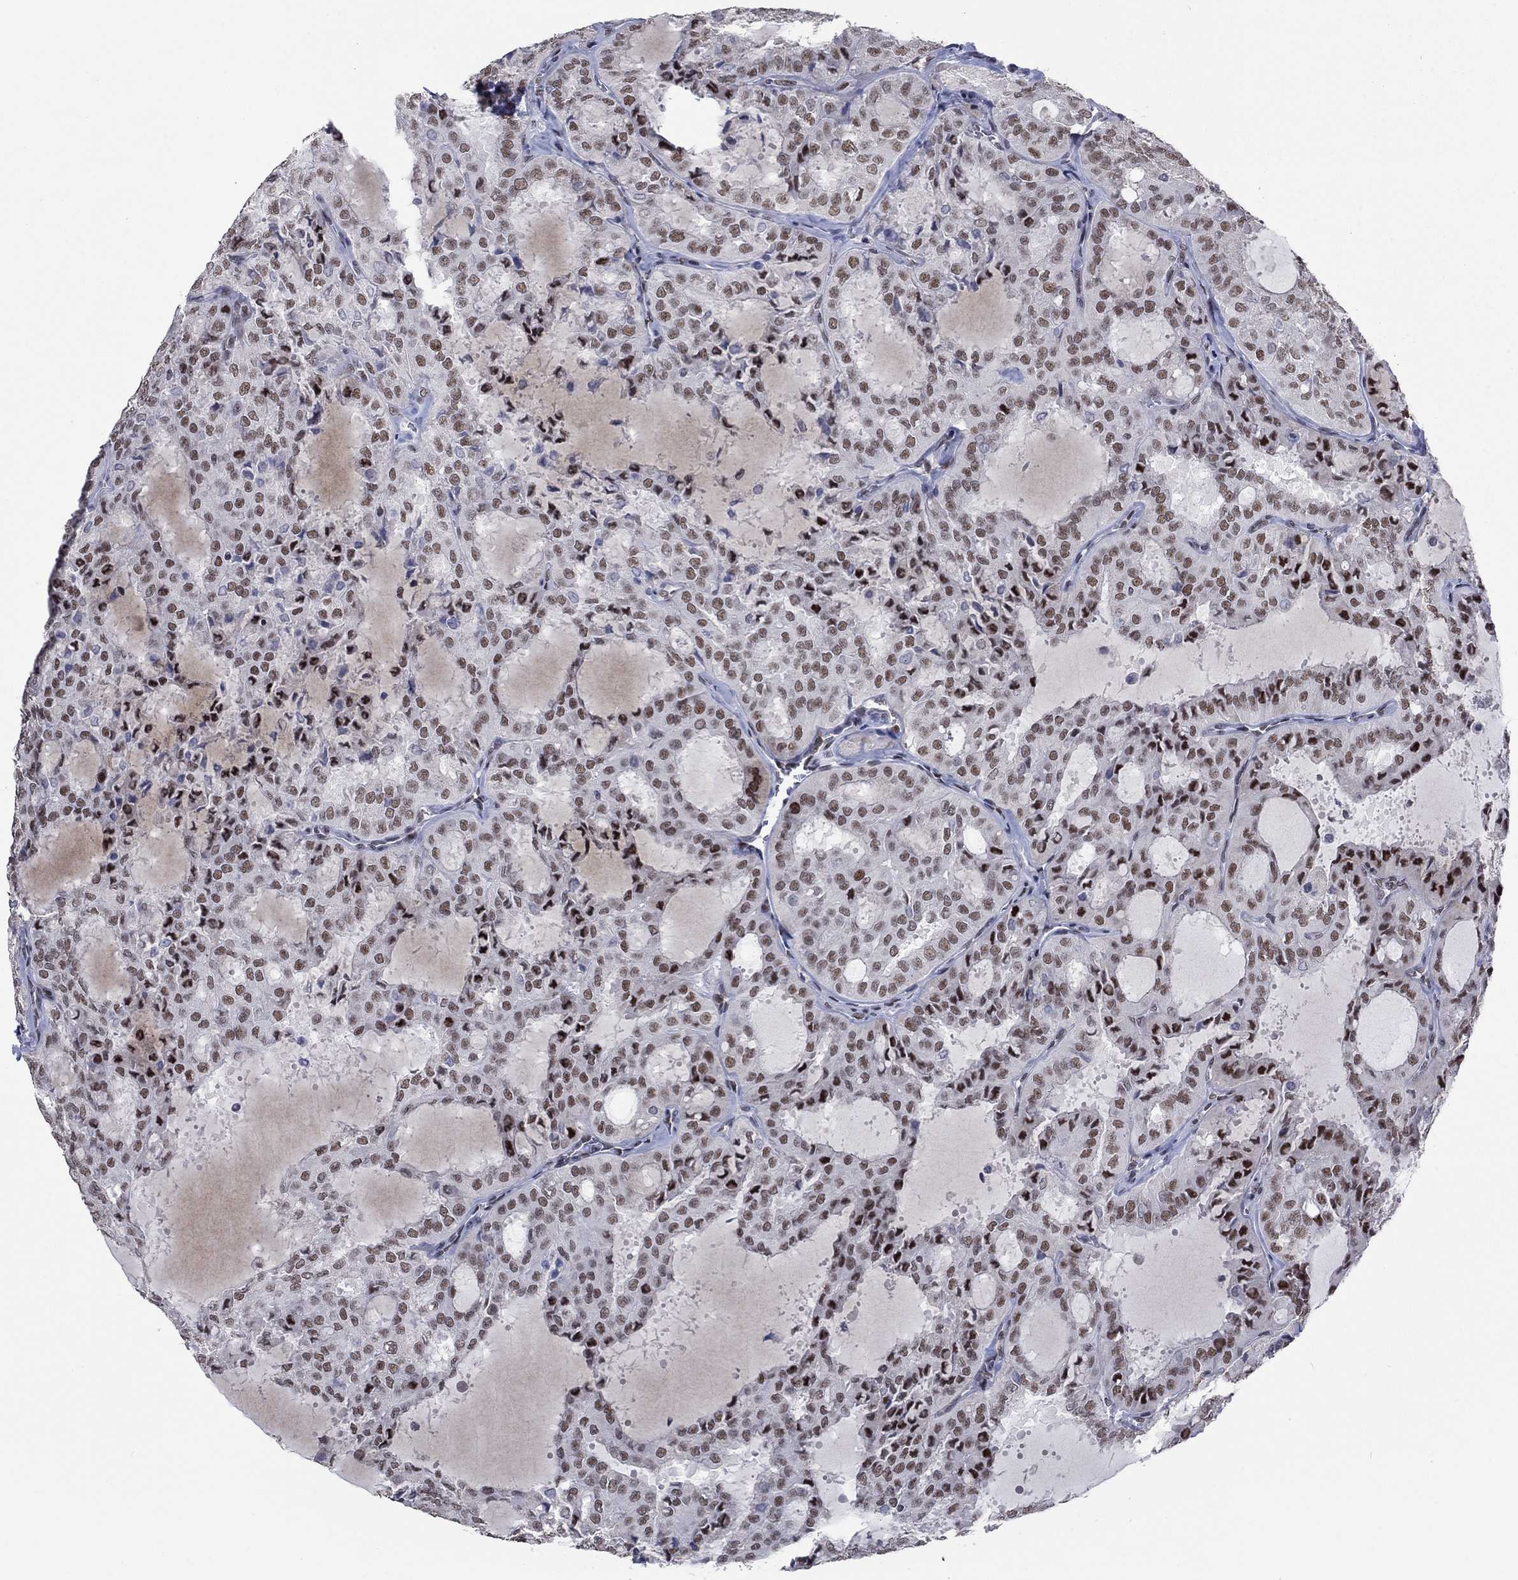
{"staining": {"intensity": "moderate", "quantity": ">75%", "location": "nuclear"}, "tissue": "thyroid cancer", "cell_type": "Tumor cells", "image_type": "cancer", "snomed": [{"axis": "morphology", "description": "Follicular adenoma carcinoma, NOS"}, {"axis": "topography", "description": "Thyroid gland"}], "caption": "Thyroid cancer (follicular adenoma carcinoma) stained with a protein marker displays moderate staining in tumor cells.", "gene": "HCFC1", "patient": {"sex": "male", "age": 75}}